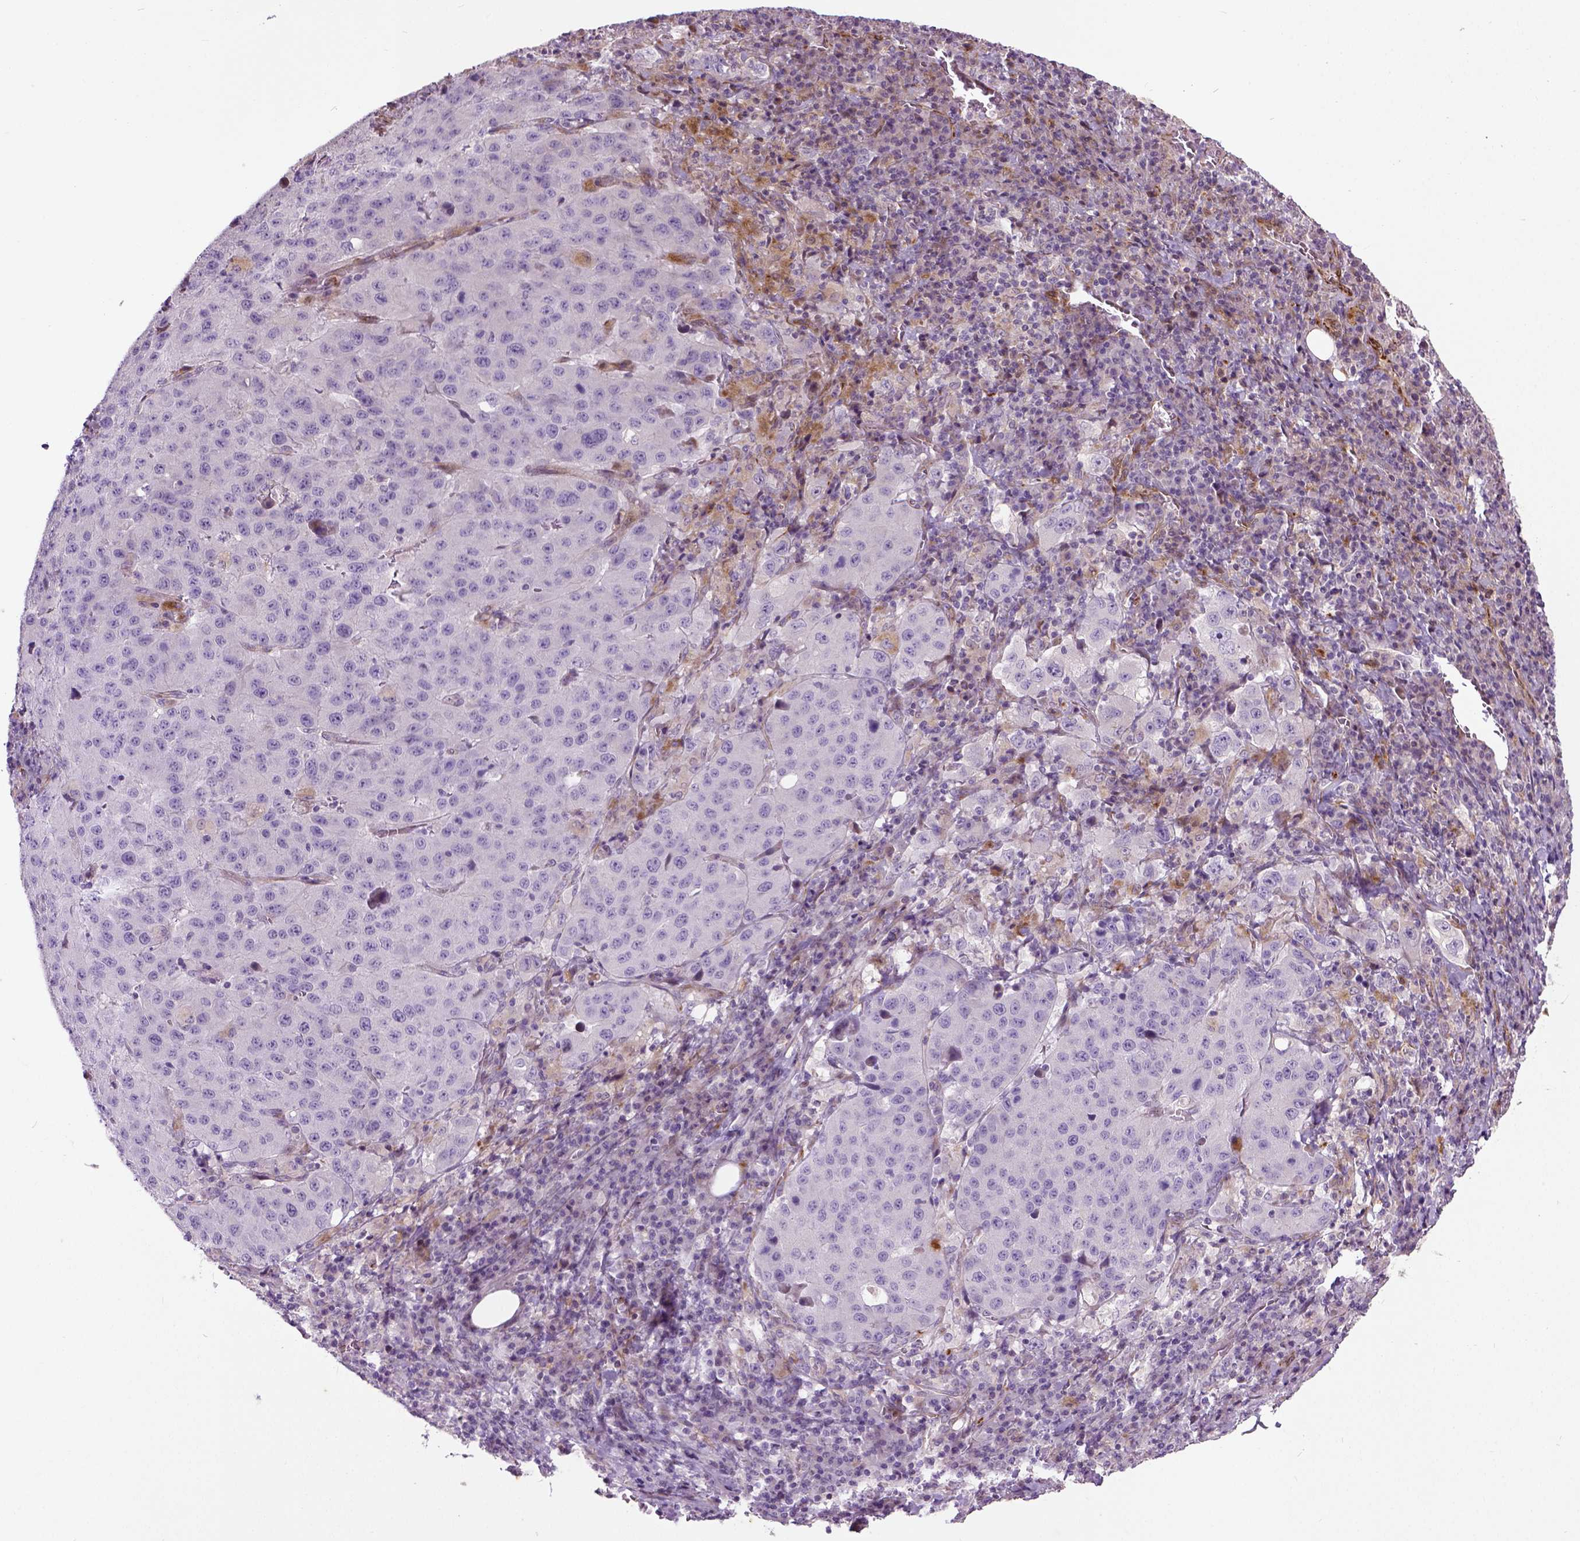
{"staining": {"intensity": "negative", "quantity": "none", "location": "none"}, "tissue": "stomach cancer", "cell_type": "Tumor cells", "image_type": "cancer", "snomed": [{"axis": "morphology", "description": "Adenocarcinoma, NOS"}, {"axis": "topography", "description": "Stomach"}], "caption": "Tumor cells are negative for protein expression in human stomach cancer.", "gene": "PKP3", "patient": {"sex": "male", "age": 71}}